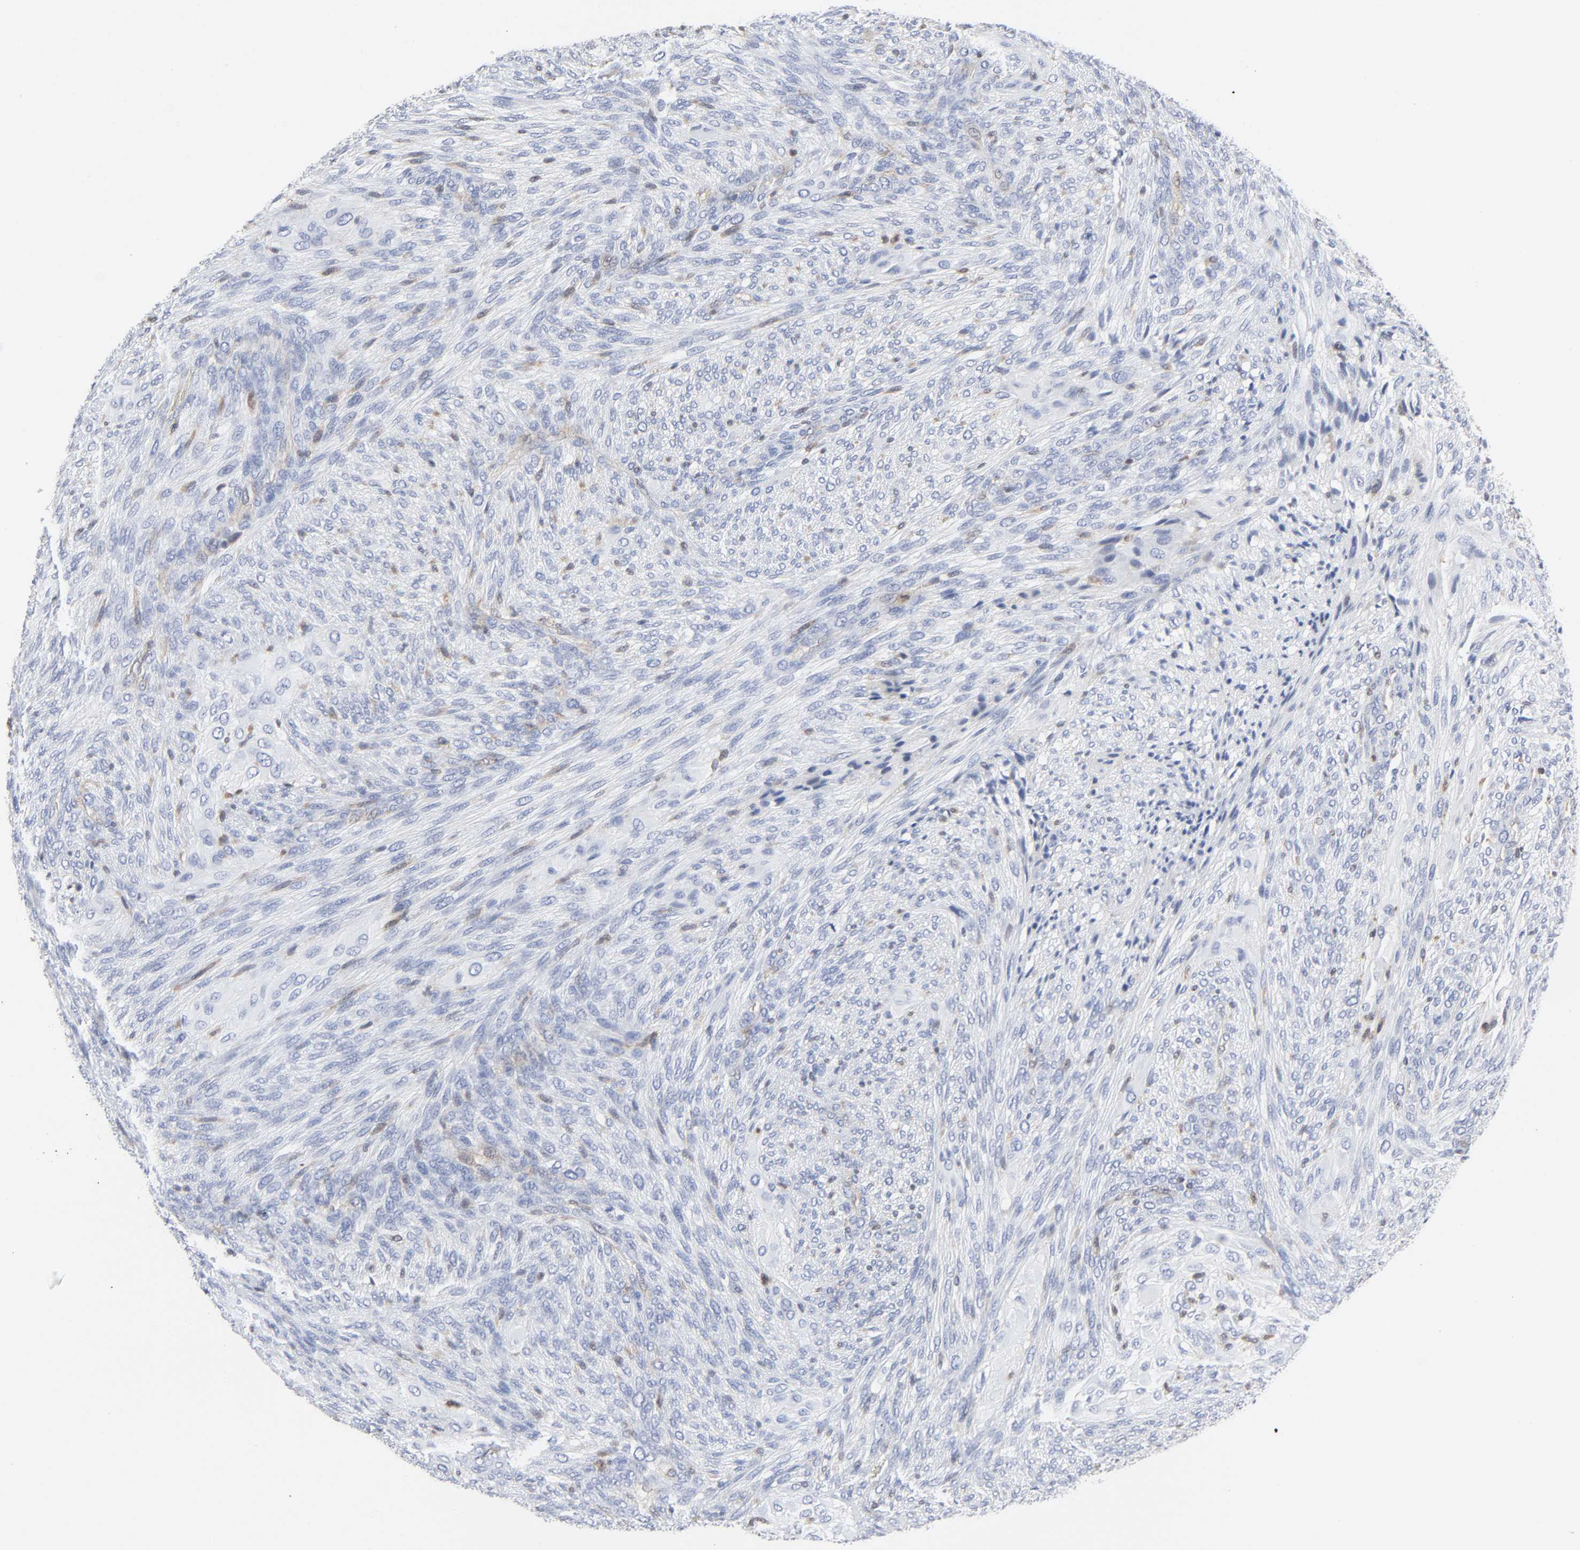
{"staining": {"intensity": "weak", "quantity": "<25%", "location": "cytoplasmic/membranous"}, "tissue": "glioma", "cell_type": "Tumor cells", "image_type": "cancer", "snomed": [{"axis": "morphology", "description": "Glioma, malignant, High grade"}, {"axis": "topography", "description": "Cerebral cortex"}], "caption": "This photomicrograph is of malignant glioma (high-grade) stained with IHC to label a protein in brown with the nuclei are counter-stained blue. There is no staining in tumor cells.", "gene": "PTEN", "patient": {"sex": "female", "age": 55}}